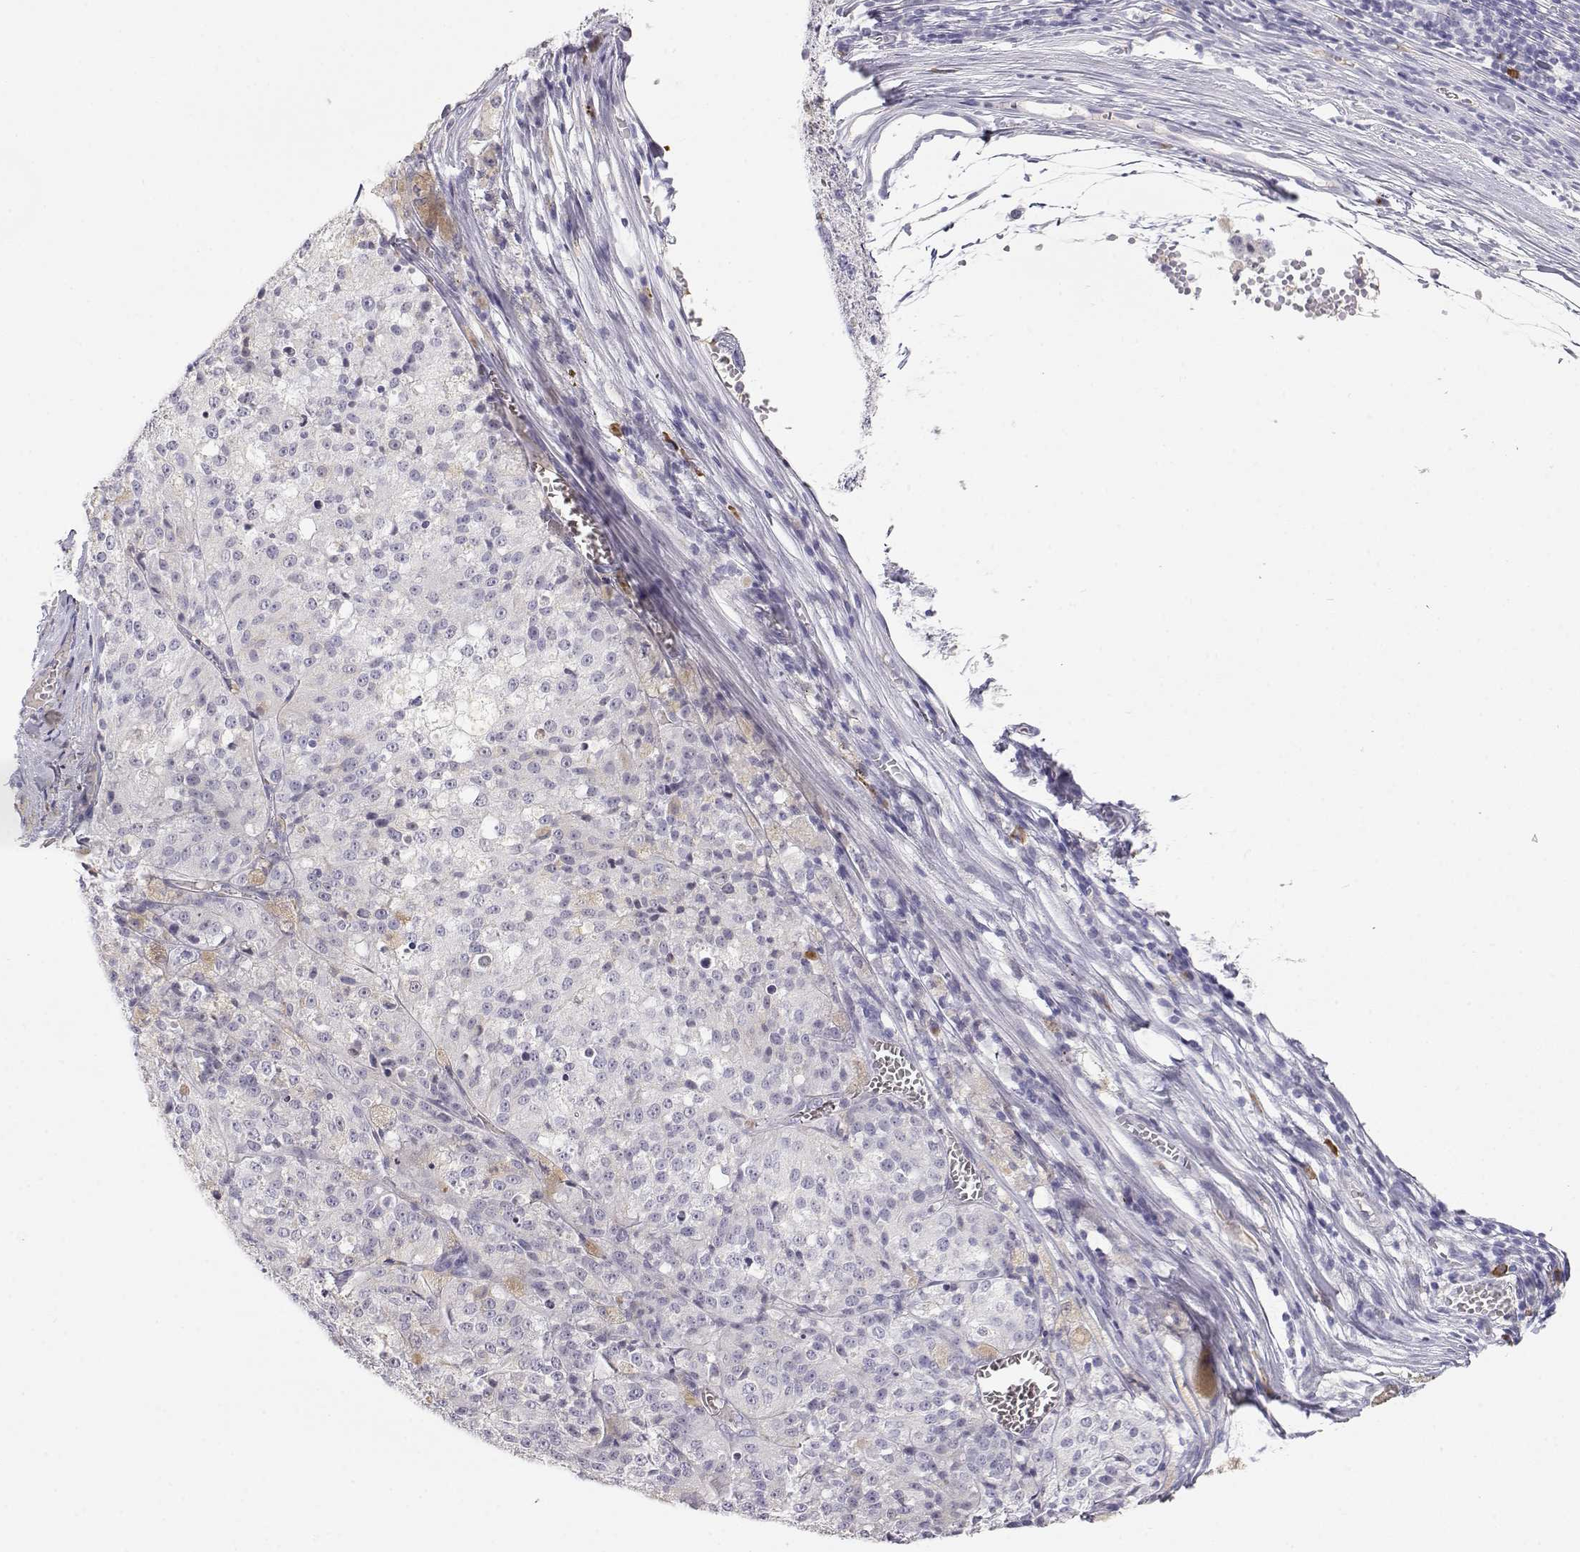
{"staining": {"intensity": "negative", "quantity": "none", "location": "none"}, "tissue": "melanoma", "cell_type": "Tumor cells", "image_type": "cancer", "snomed": [{"axis": "morphology", "description": "Malignant melanoma, Metastatic site"}, {"axis": "topography", "description": "Lymph node"}], "caption": "Immunohistochemistry (IHC) image of melanoma stained for a protein (brown), which displays no staining in tumor cells.", "gene": "CDHR1", "patient": {"sex": "female", "age": 64}}